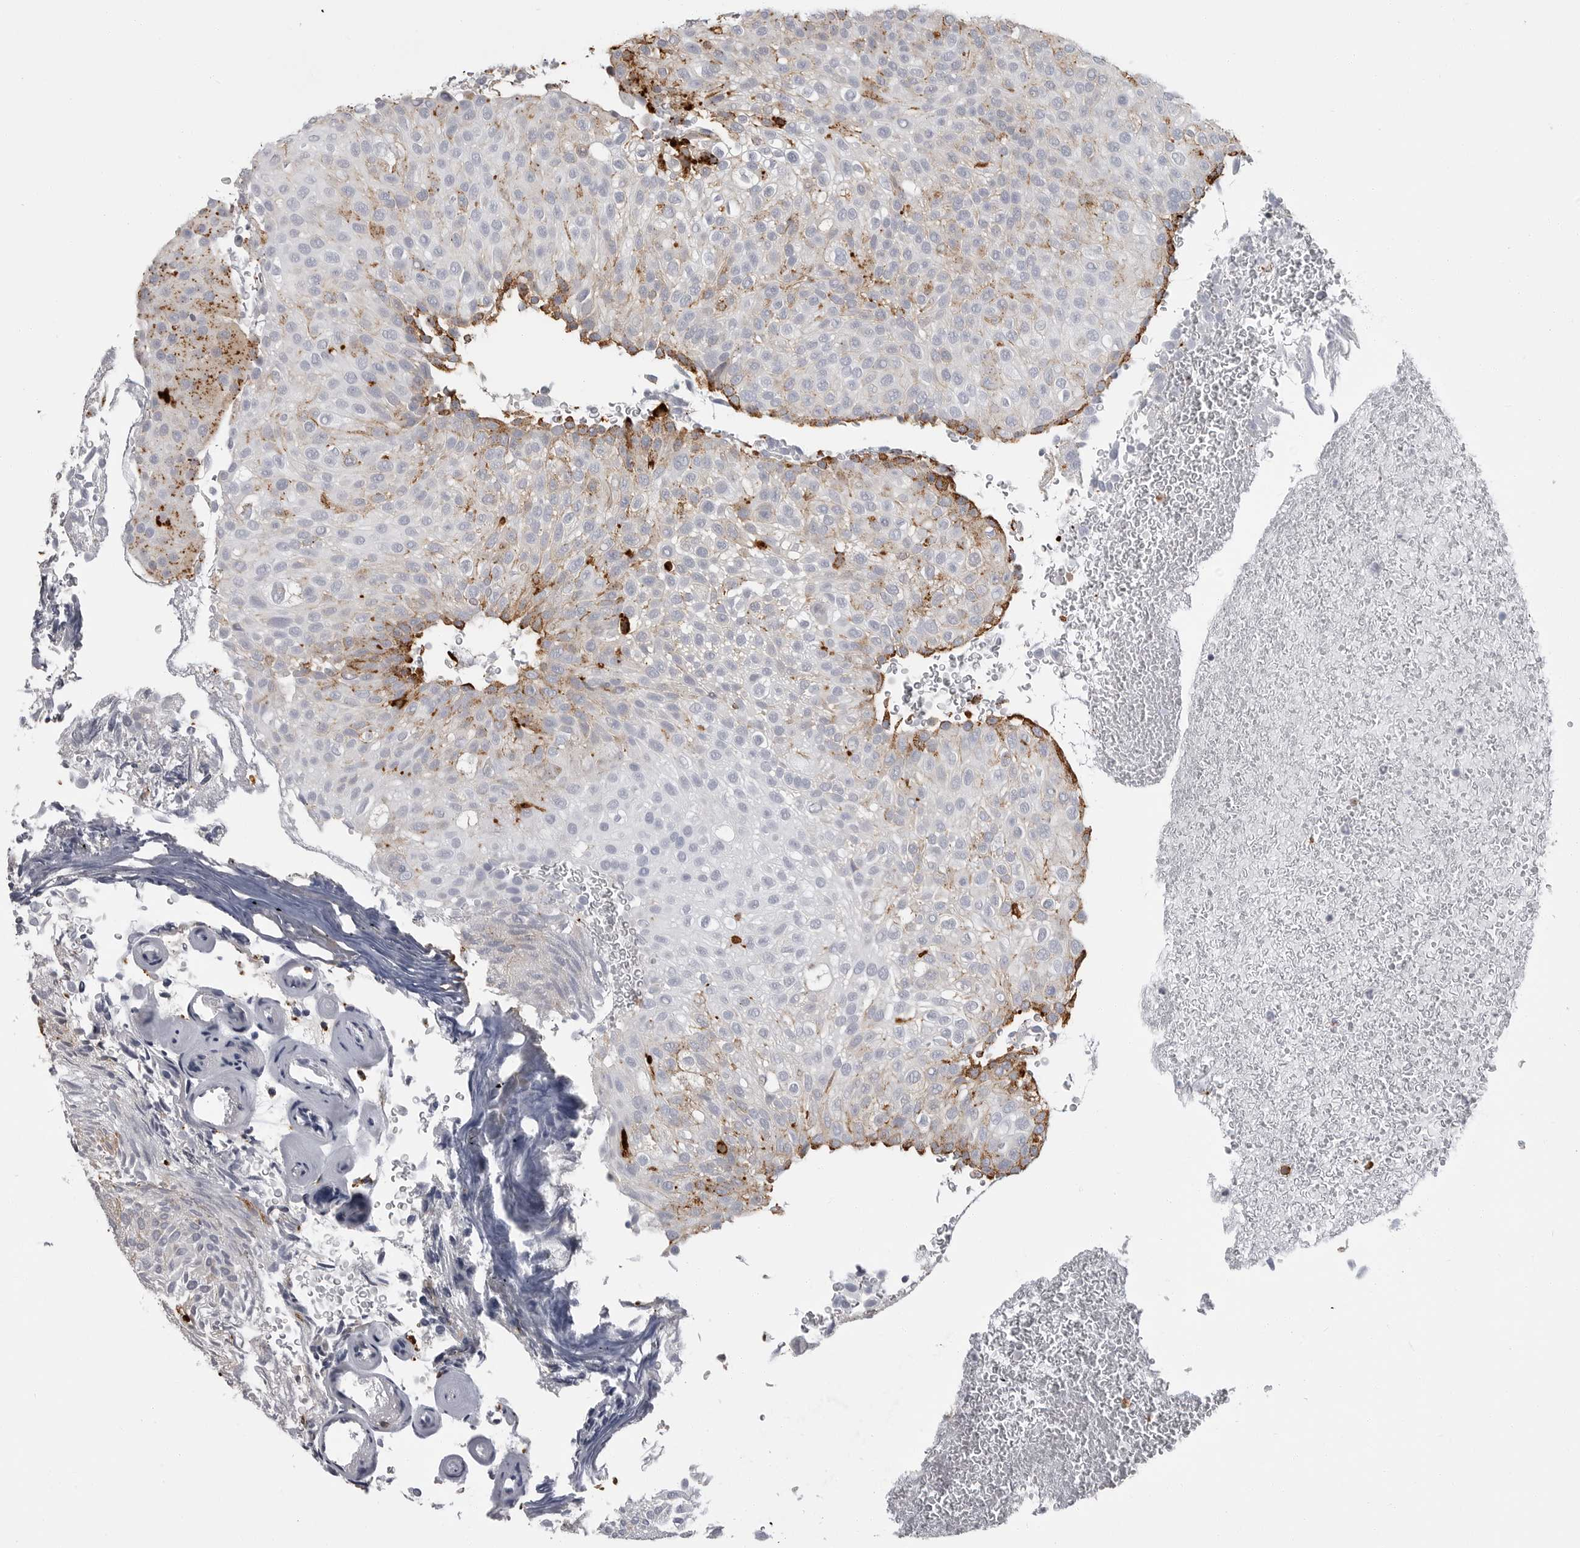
{"staining": {"intensity": "moderate", "quantity": "<25%", "location": "cytoplasmic/membranous"}, "tissue": "urothelial cancer", "cell_type": "Tumor cells", "image_type": "cancer", "snomed": [{"axis": "morphology", "description": "Urothelial carcinoma, Low grade"}, {"axis": "topography", "description": "Urinary bladder"}], "caption": "A brown stain highlights moderate cytoplasmic/membranous expression of a protein in human urothelial cancer tumor cells.", "gene": "IFI30", "patient": {"sex": "male", "age": 78}}